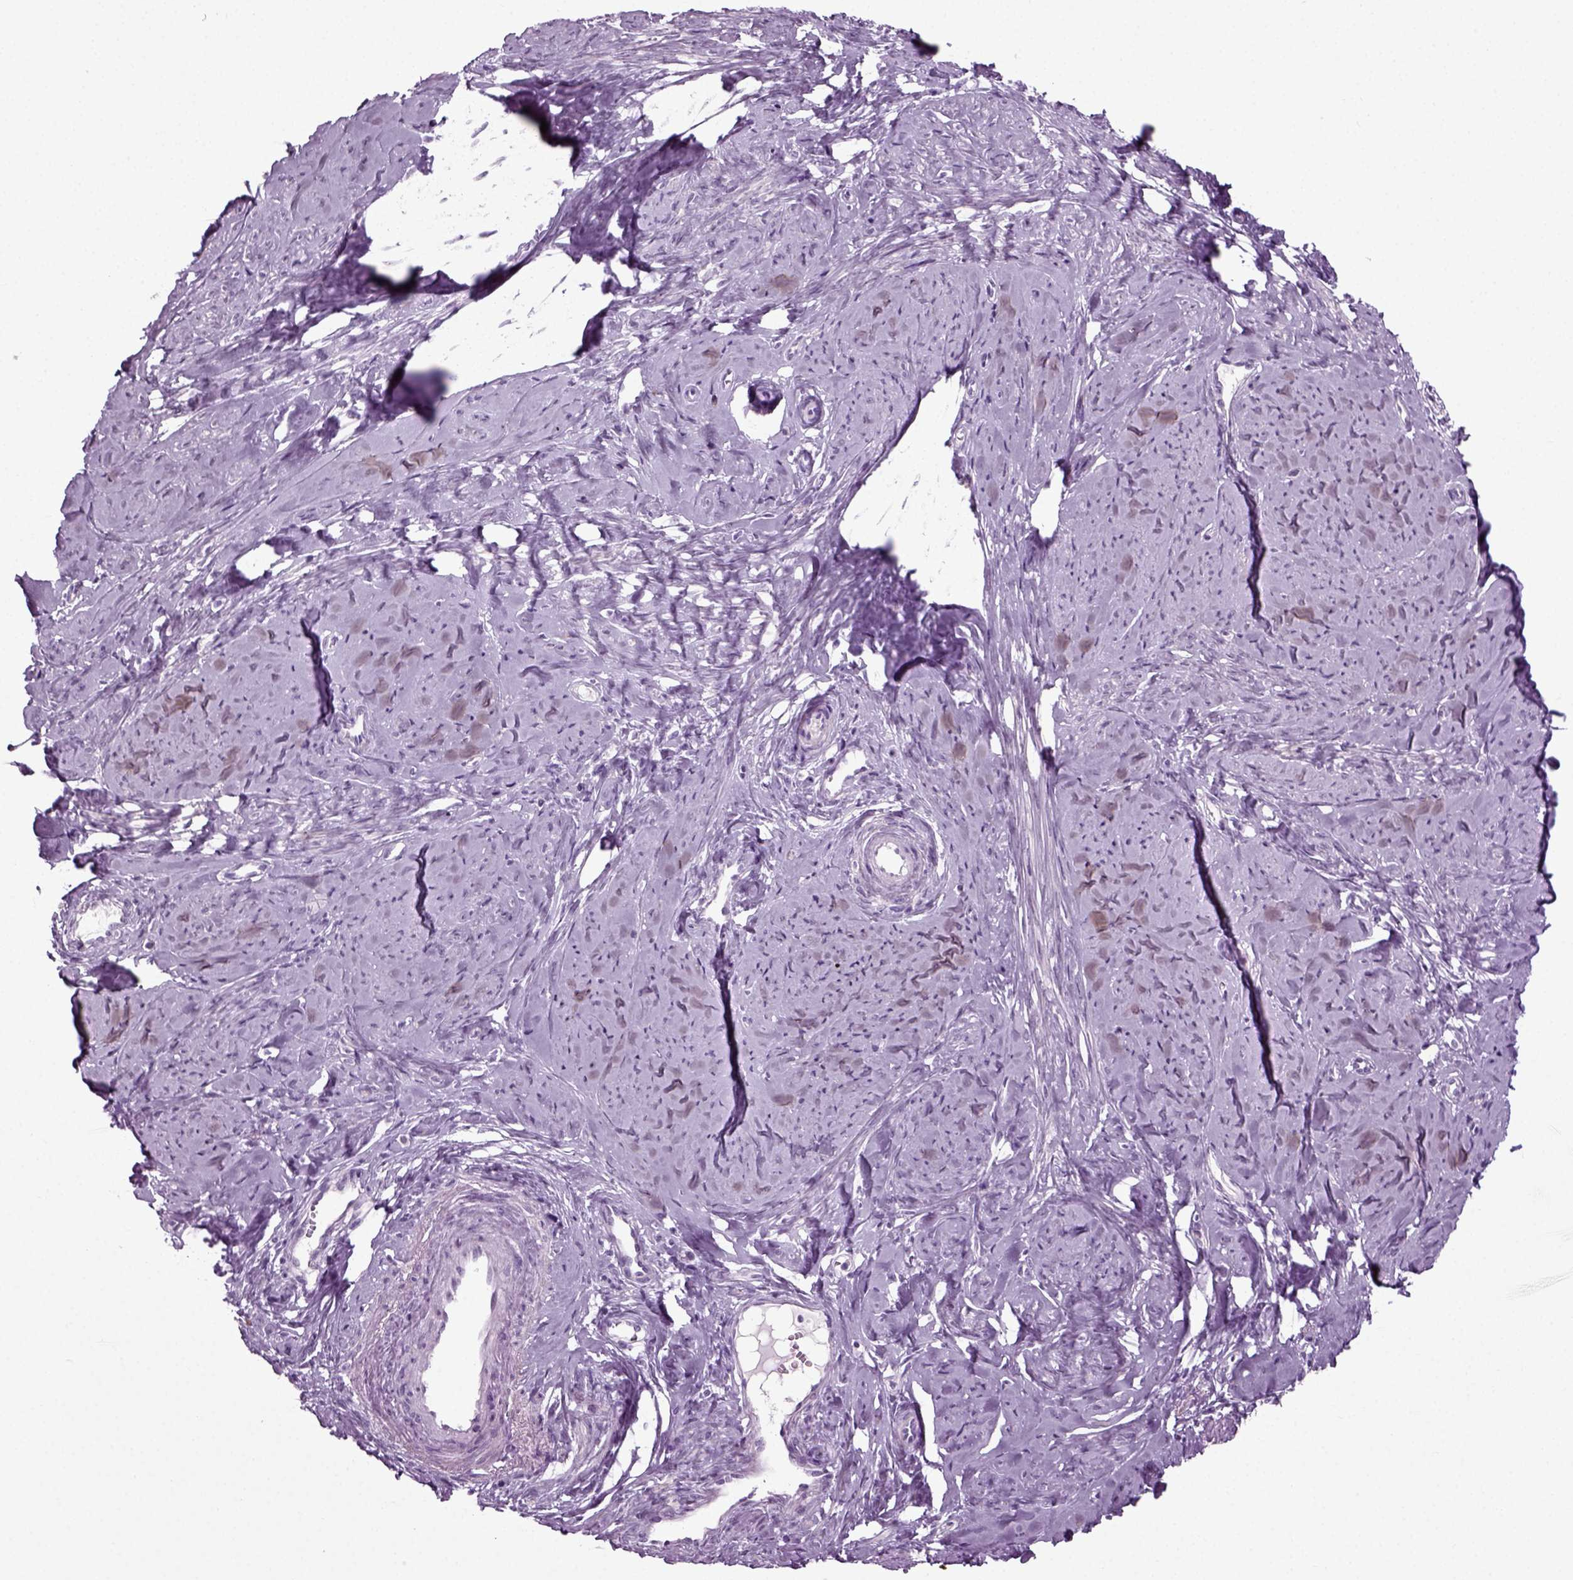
{"staining": {"intensity": "weak", "quantity": "25%-75%", "location": "cytoplasmic/membranous"}, "tissue": "smooth muscle", "cell_type": "Smooth muscle cells", "image_type": "normal", "snomed": [{"axis": "morphology", "description": "Normal tissue, NOS"}, {"axis": "topography", "description": "Smooth muscle"}], "caption": "A photomicrograph of human smooth muscle stained for a protein shows weak cytoplasmic/membranous brown staining in smooth muscle cells.", "gene": "ZC2HC1C", "patient": {"sex": "female", "age": 48}}